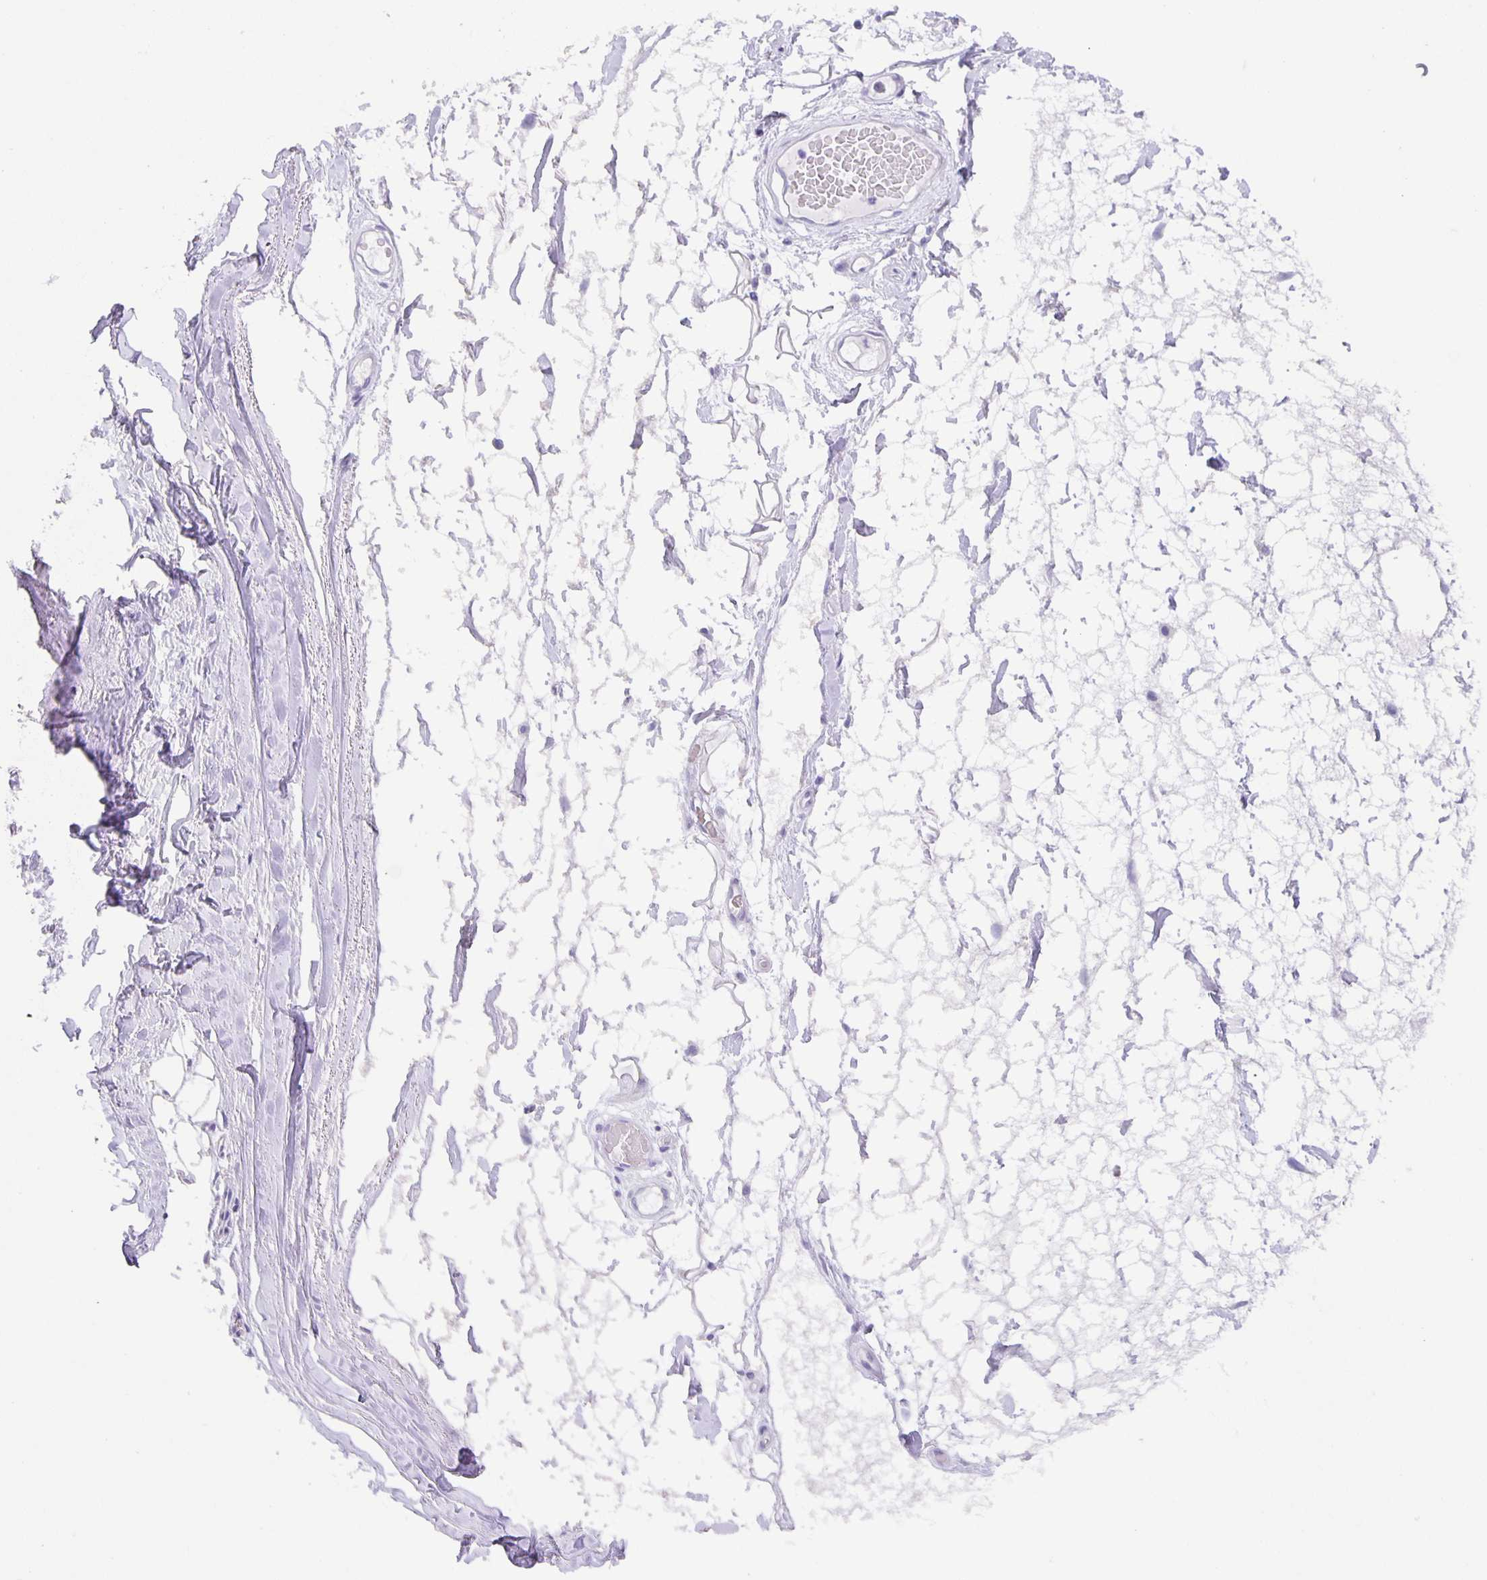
{"staining": {"intensity": "negative", "quantity": "none", "location": "none"}, "tissue": "adipose tissue", "cell_type": "Adipocytes", "image_type": "normal", "snomed": [{"axis": "morphology", "description": "Normal tissue, NOS"}, {"axis": "topography", "description": "Lymph node"}, {"axis": "topography", "description": "Cartilage tissue"}, {"axis": "topography", "description": "Nasopharynx"}], "caption": "IHC histopathology image of unremarkable human adipose tissue stained for a protein (brown), which demonstrates no staining in adipocytes.", "gene": "GUCA2A", "patient": {"sex": "male", "age": 63}}